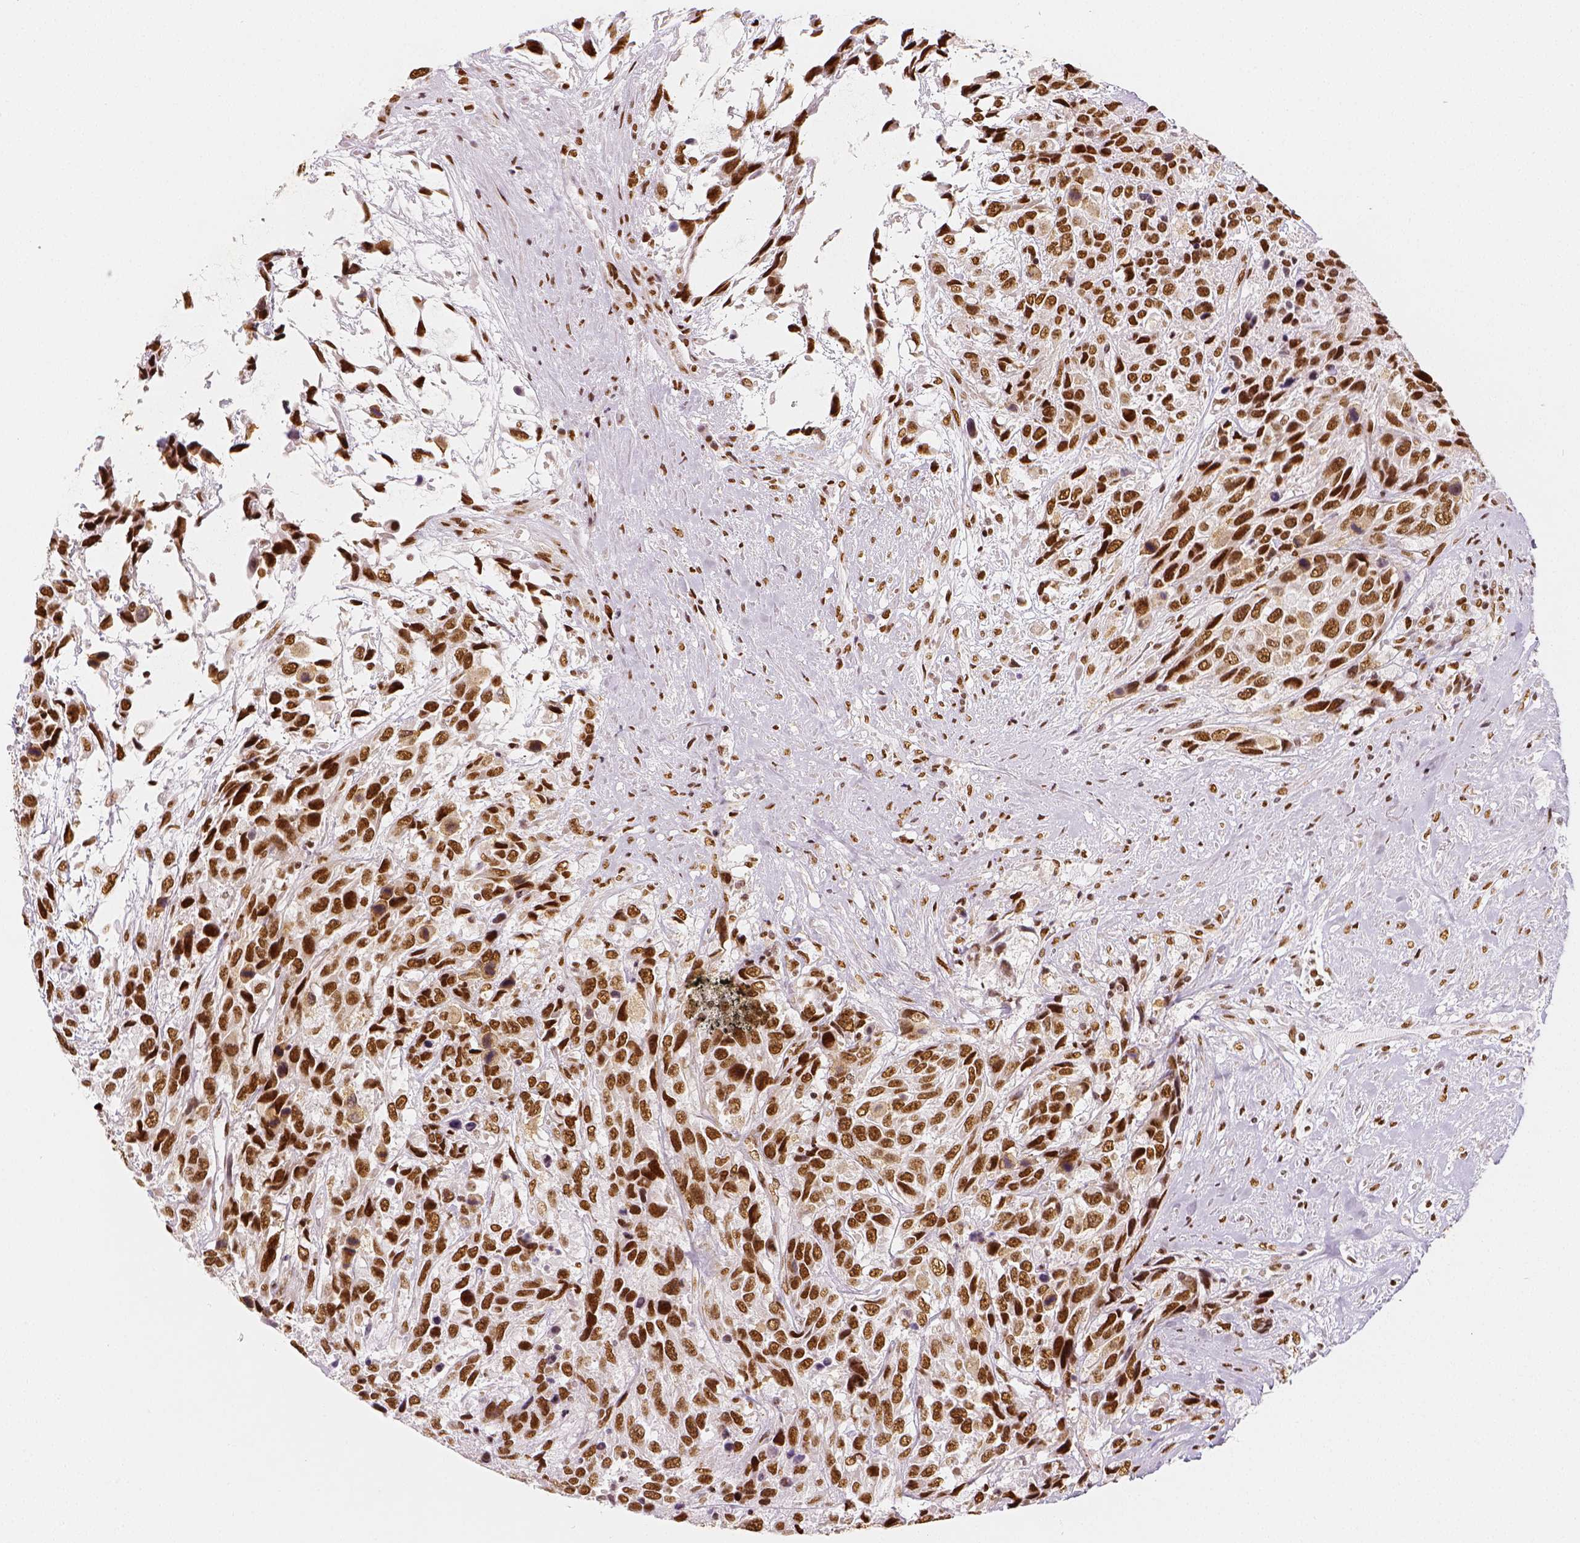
{"staining": {"intensity": "moderate", "quantity": ">75%", "location": "nuclear"}, "tissue": "urothelial cancer", "cell_type": "Tumor cells", "image_type": "cancer", "snomed": [{"axis": "morphology", "description": "Urothelial carcinoma, High grade"}, {"axis": "topography", "description": "Urinary bladder"}], "caption": "Urothelial cancer tissue reveals moderate nuclear staining in about >75% of tumor cells, visualized by immunohistochemistry. The staining is performed using DAB brown chromogen to label protein expression. The nuclei are counter-stained blue using hematoxylin.", "gene": "KDM5B", "patient": {"sex": "female", "age": 70}}